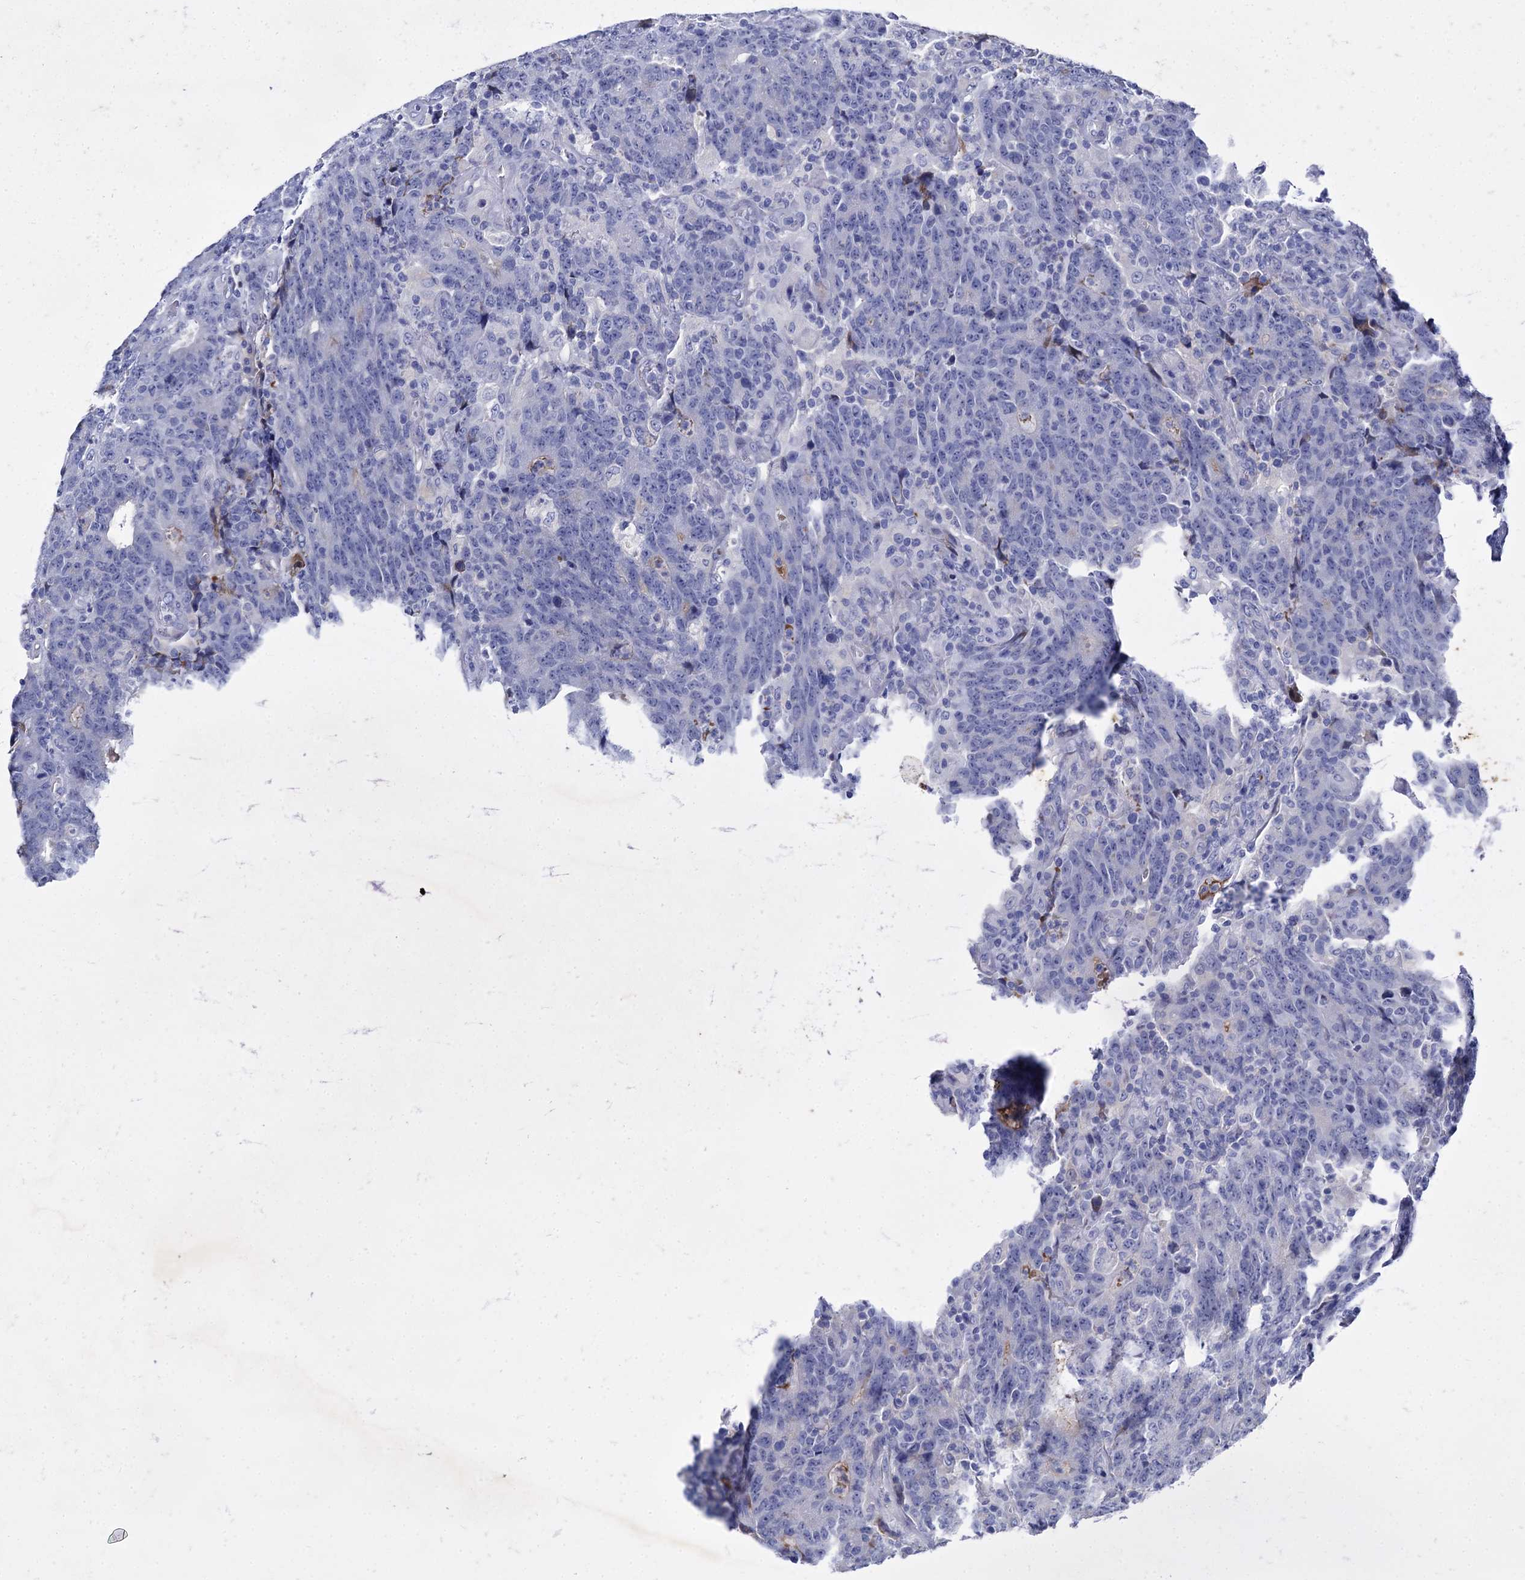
{"staining": {"intensity": "negative", "quantity": "none", "location": "none"}, "tissue": "colorectal cancer", "cell_type": "Tumor cells", "image_type": "cancer", "snomed": [{"axis": "morphology", "description": "Adenocarcinoma, NOS"}, {"axis": "topography", "description": "Colon"}], "caption": "Protein analysis of colorectal cancer shows no significant positivity in tumor cells. Brightfield microscopy of immunohistochemistry stained with DAB (brown) and hematoxylin (blue), captured at high magnification.", "gene": "TMEM72", "patient": {"sex": "female", "age": 75}}